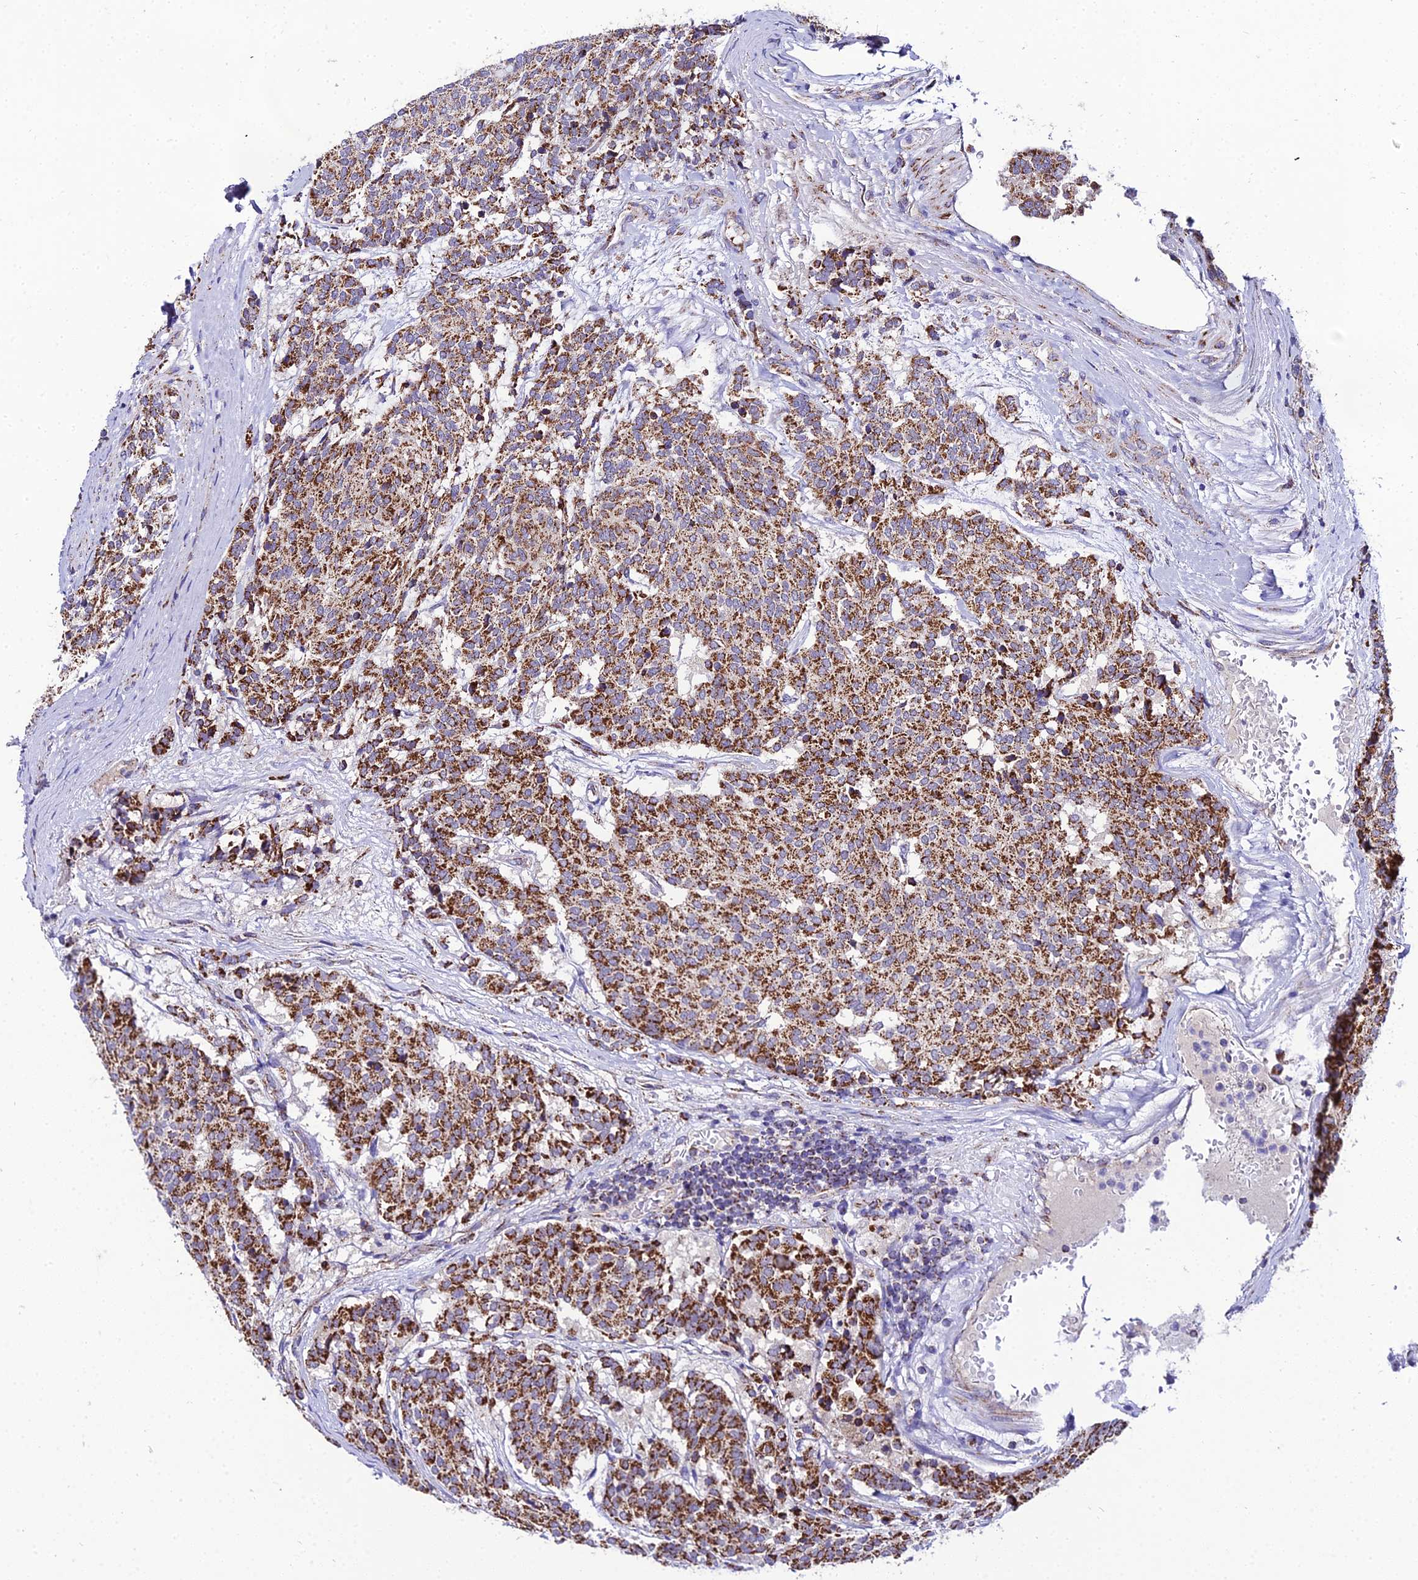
{"staining": {"intensity": "strong", "quantity": "25%-75%", "location": "cytoplasmic/membranous"}, "tissue": "carcinoid", "cell_type": "Tumor cells", "image_type": "cancer", "snomed": [{"axis": "morphology", "description": "Carcinoid, malignant, NOS"}, {"axis": "topography", "description": "Pancreas"}], "caption": "Strong cytoplasmic/membranous protein positivity is appreciated in about 25%-75% of tumor cells in carcinoid (malignant).", "gene": "PSMD2", "patient": {"sex": "female", "age": 54}}